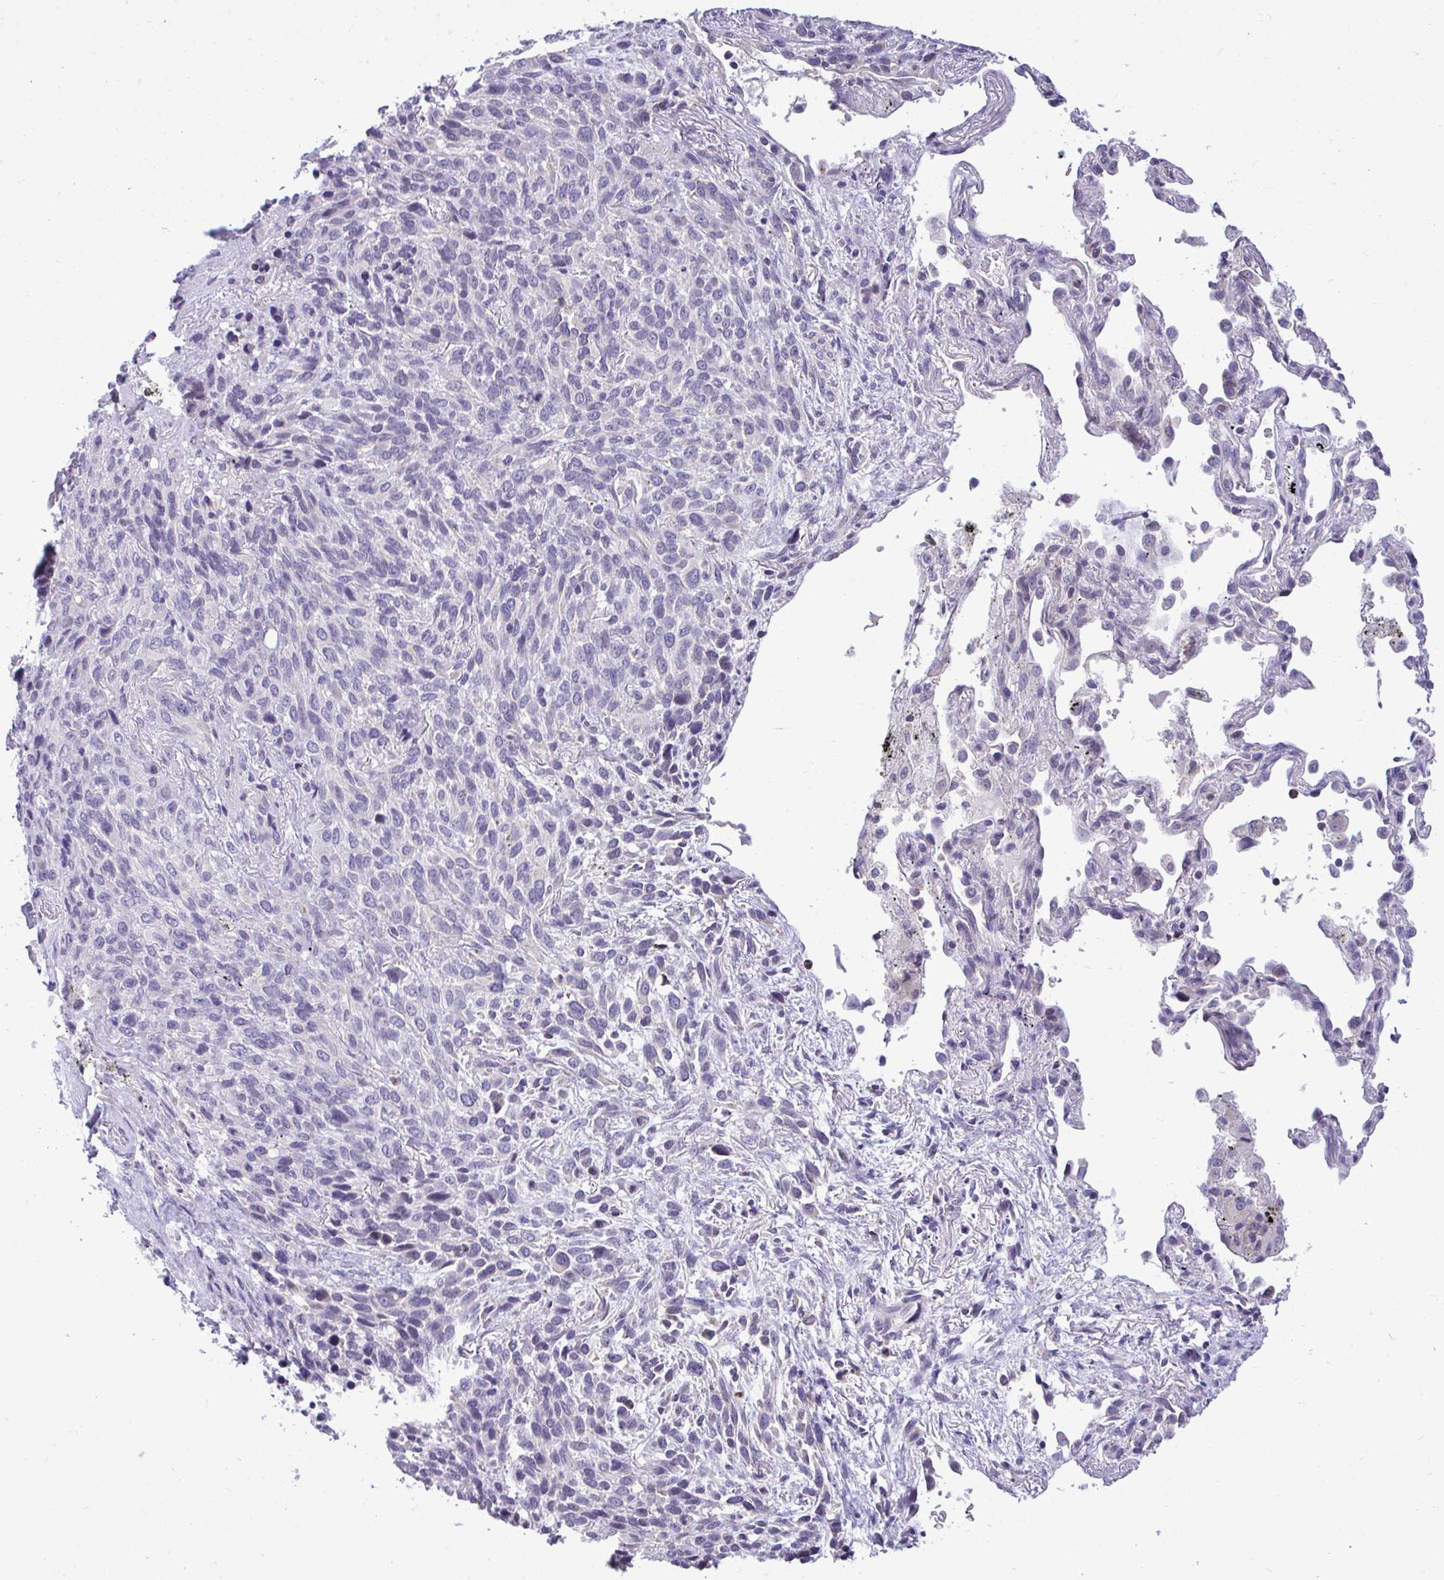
{"staining": {"intensity": "negative", "quantity": "none", "location": "none"}, "tissue": "melanoma", "cell_type": "Tumor cells", "image_type": "cancer", "snomed": [{"axis": "morphology", "description": "Malignant melanoma, Metastatic site"}, {"axis": "topography", "description": "Lung"}], "caption": "Malignant melanoma (metastatic site) was stained to show a protein in brown. There is no significant staining in tumor cells.", "gene": "PIGK", "patient": {"sex": "male", "age": 48}}